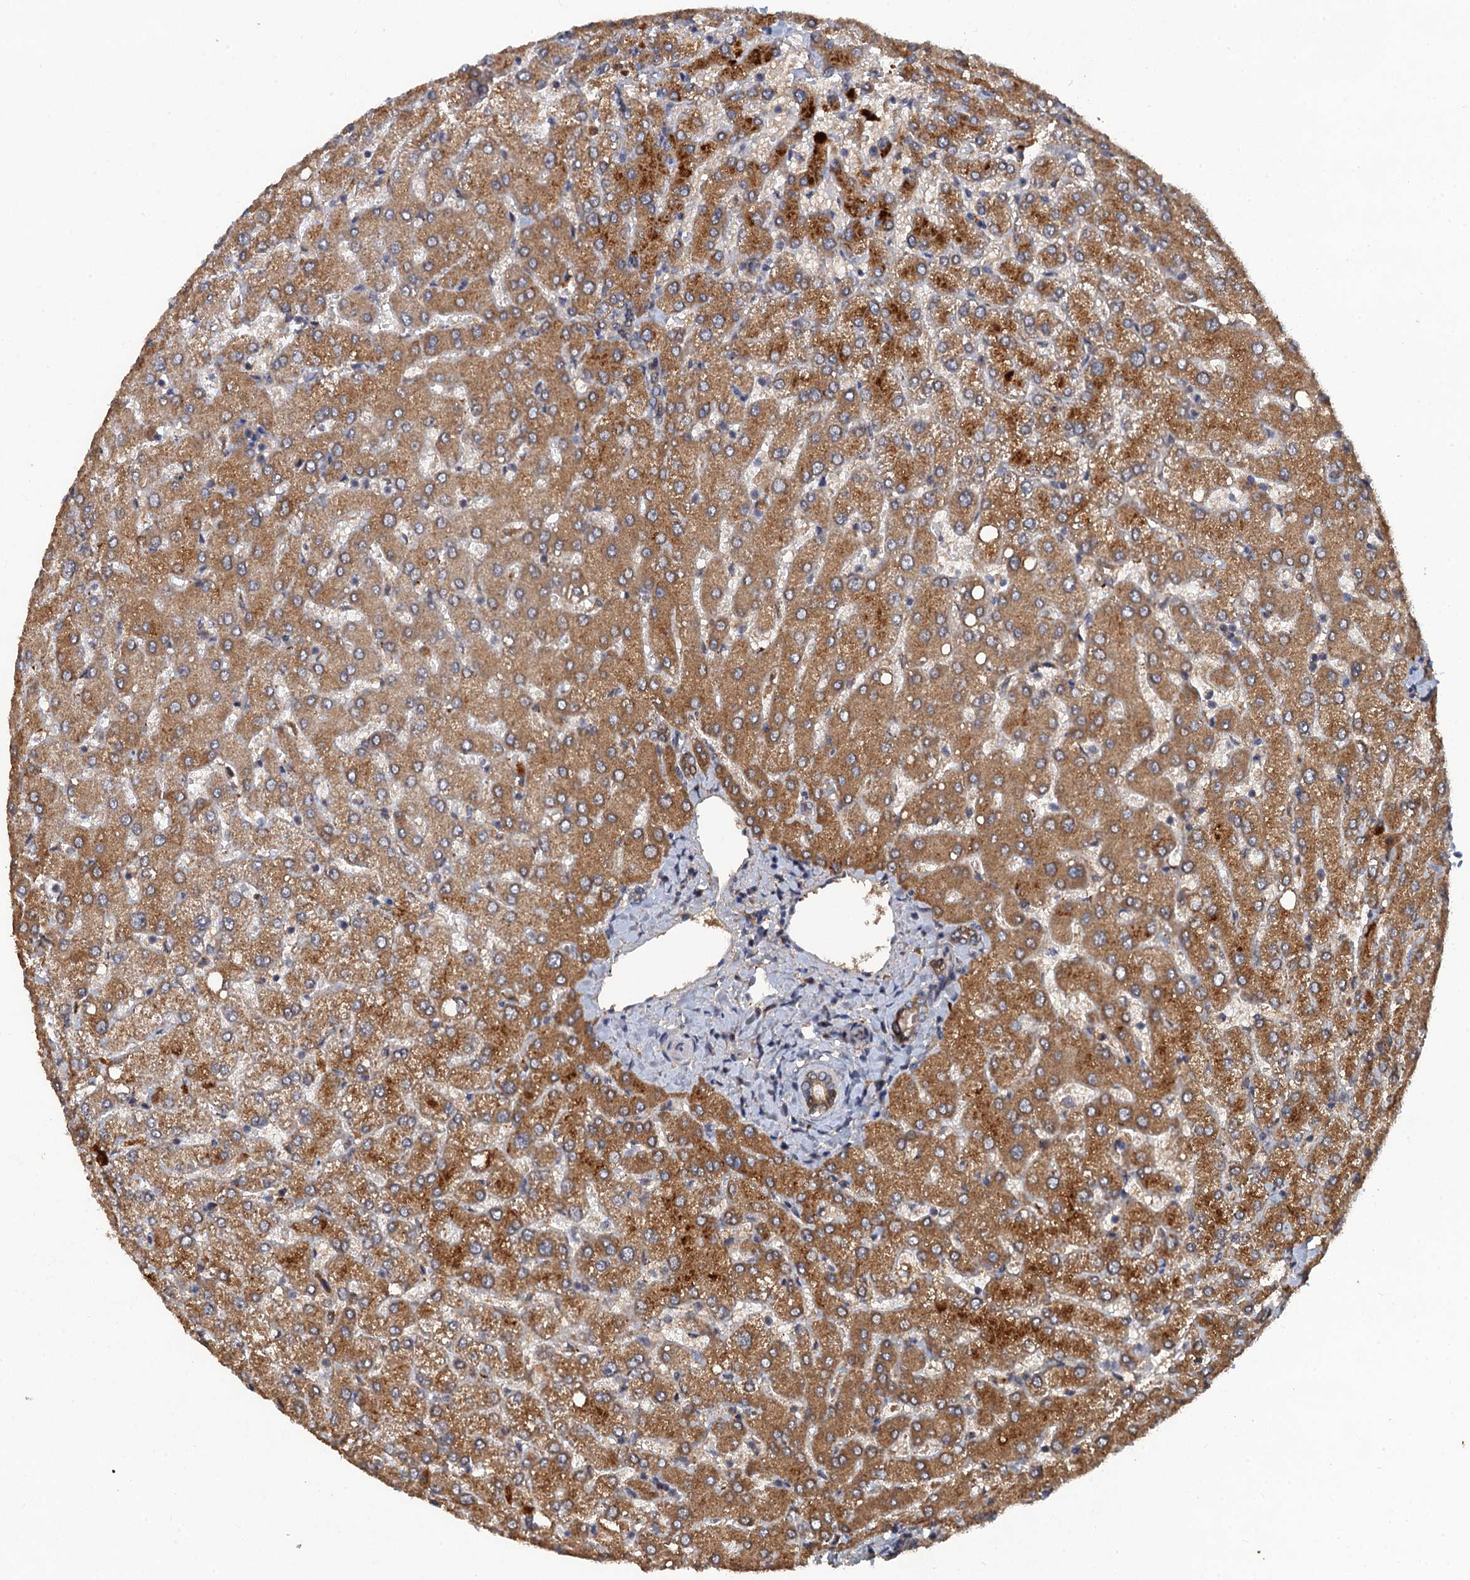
{"staining": {"intensity": "moderate", "quantity": ">75%", "location": "cytoplasmic/membranous"}, "tissue": "liver", "cell_type": "Cholangiocytes", "image_type": "normal", "snomed": [{"axis": "morphology", "description": "Normal tissue, NOS"}, {"axis": "topography", "description": "Liver"}], "caption": "This is an image of immunohistochemistry staining of normal liver, which shows moderate positivity in the cytoplasmic/membranous of cholangiocytes.", "gene": "HAPLN3", "patient": {"sex": "female", "age": 54}}